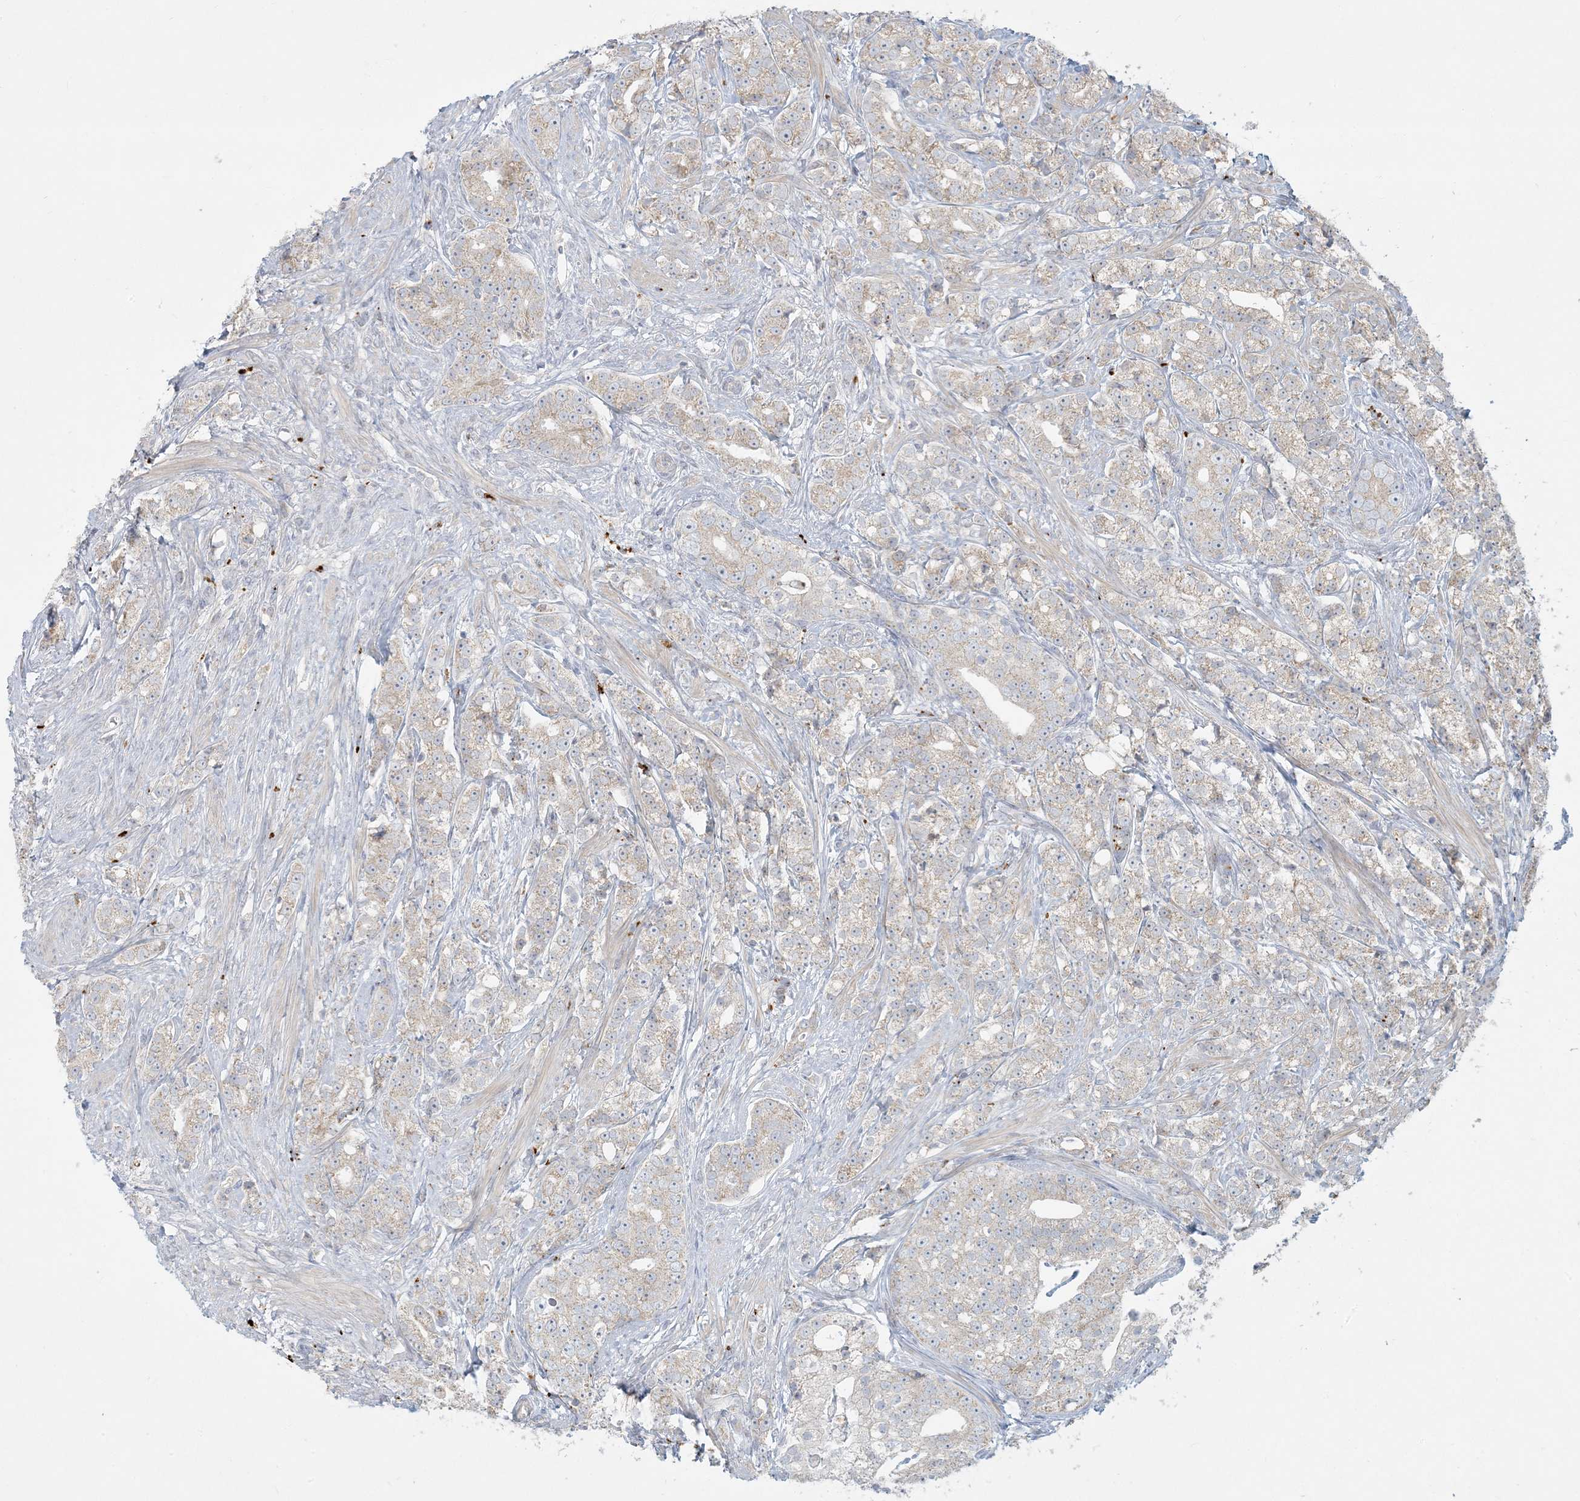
{"staining": {"intensity": "negative", "quantity": "none", "location": "none"}, "tissue": "prostate cancer", "cell_type": "Tumor cells", "image_type": "cancer", "snomed": [{"axis": "morphology", "description": "Adenocarcinoma, High grade"}, {"axis": "topography", "description": "Prostate"}], "caption": "The immunohistochemistry (IHC) histopathology image has no significant staining in tumor cells of prostate cancer tissue.", "gene": "MCAT", "patient": {"sex": "male", "age": 69}}